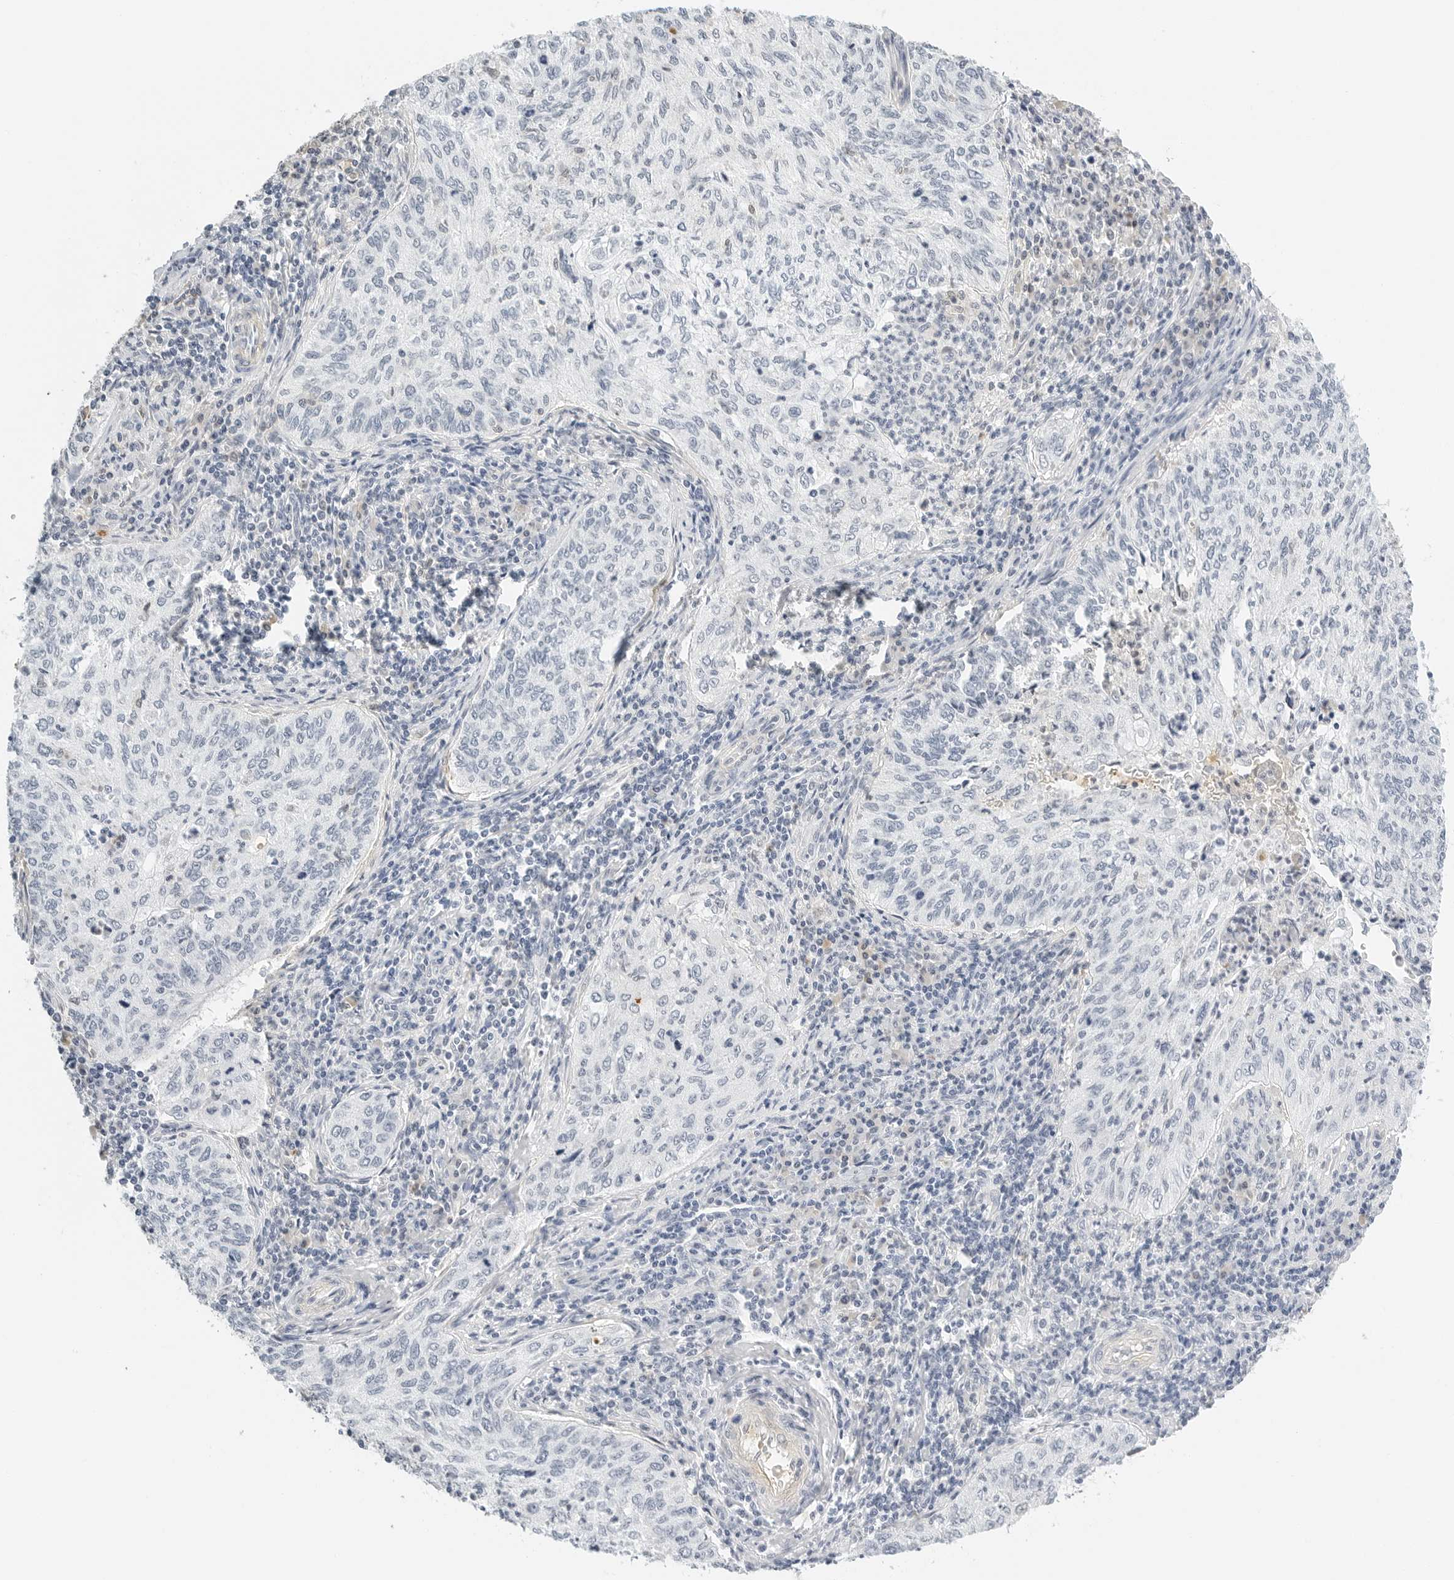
{"staining": {"intensity": "negative", "quantity": "none", "location": "none"}, "tissue": "cervical cancer", "cell_type": "Tumor cells", "image_type": "cancer", "snomed": [{"axis": "morphology", "description": "Squamous cell carcinoma, NOS"}, {"axis": "topography", "description": "Cervix"}], "caption": "Immunohistochemical staining of cervical cancer exhibits no significant expression in tumor cells.", "gene": "PKDCC", "patient": {"sex": "female", "age": 30}}